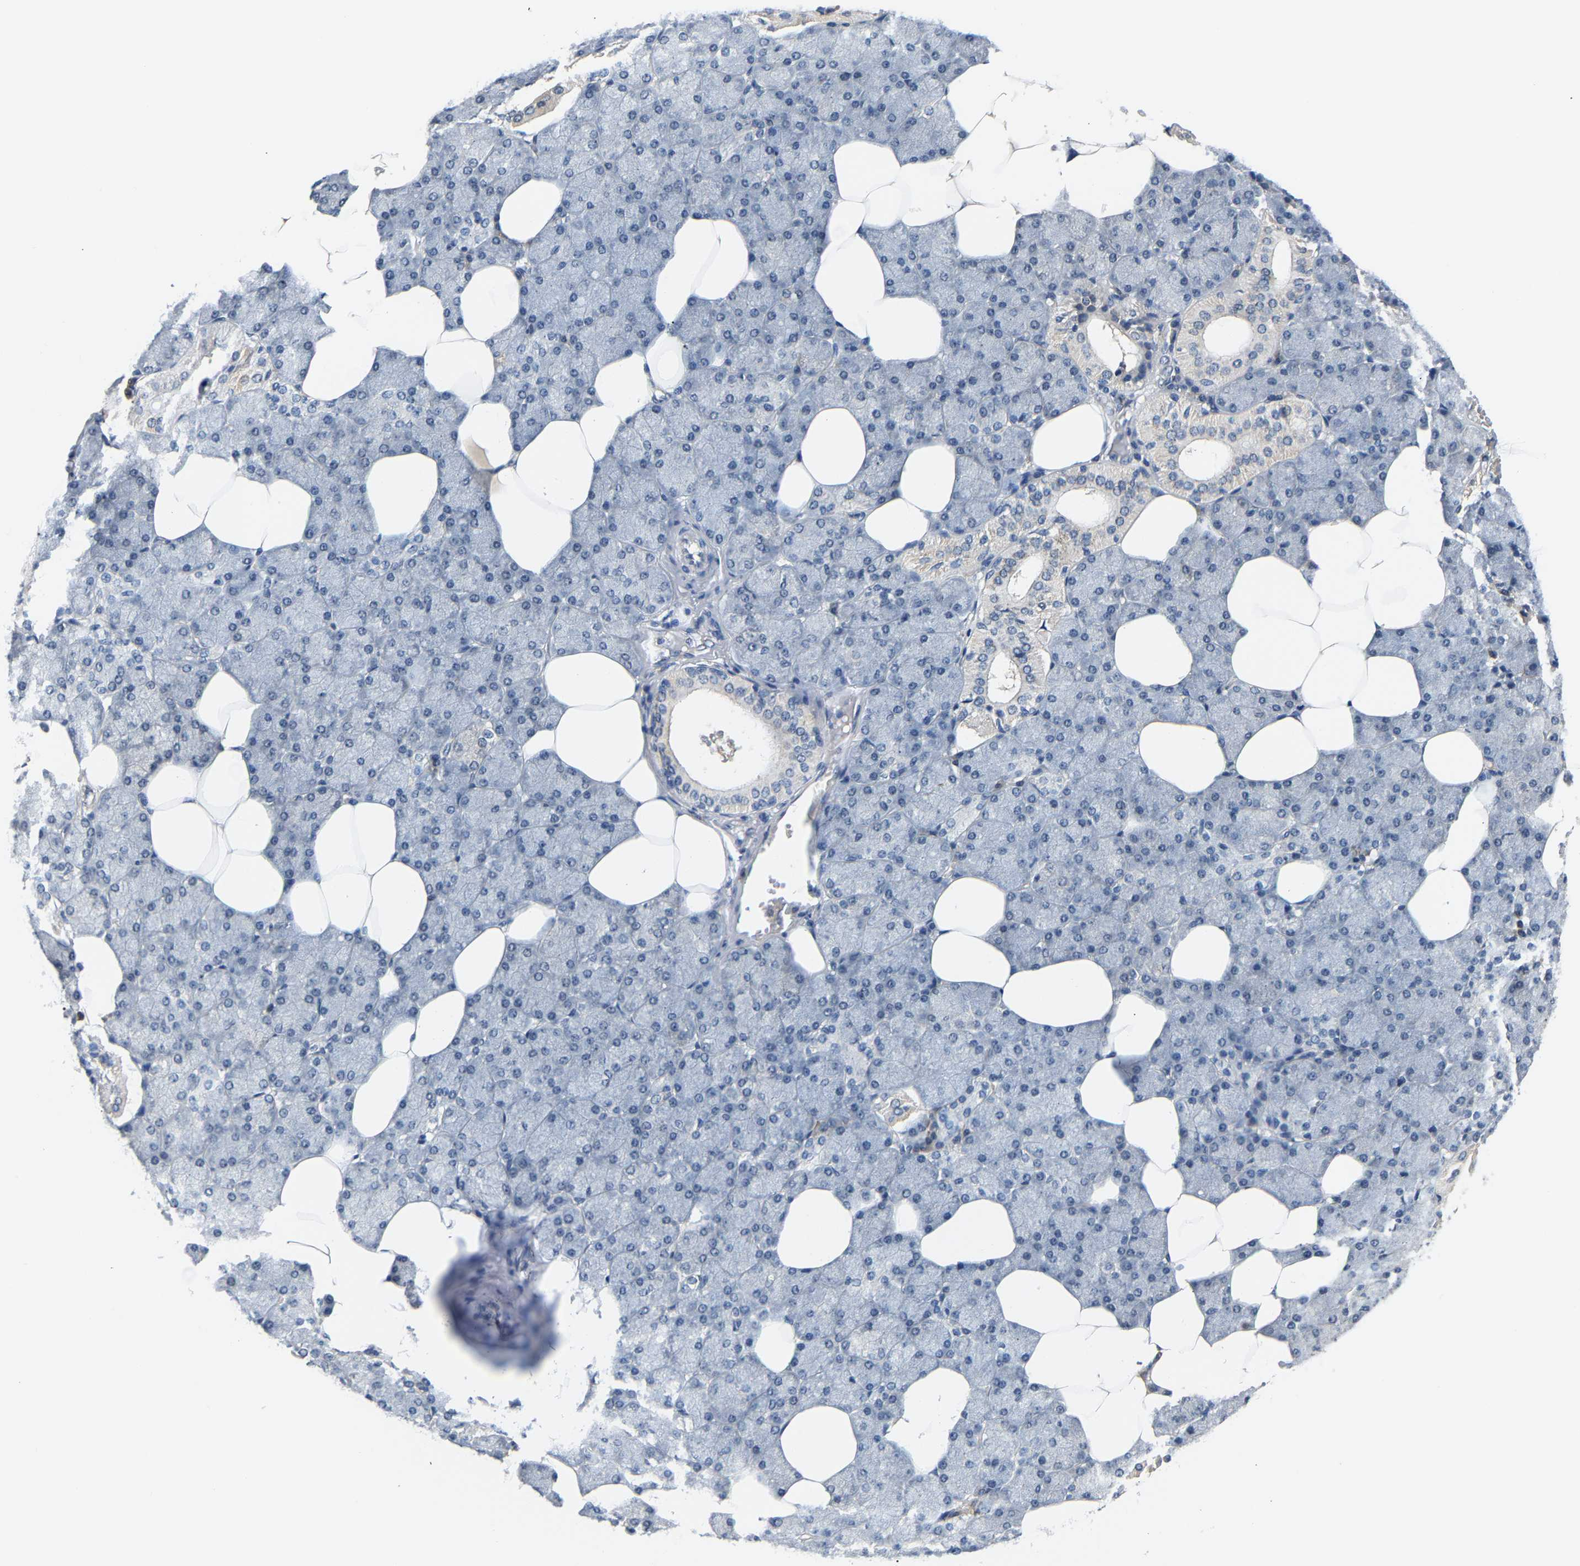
{"staining": {"intensity": "weak", "quantity": "<25%", "location": "cytoplasmic/membranous"}, "tissue": "salivary gland", "cell_type": "Glandular cells", "image_type": "normal", "snomed": [{"axis": "morphology", "description": "Normal tissue, NOS"}, {"axis": "topography", "description": "Salivary gland"}], "caption": "Glandular cells are negative for brown protein staining in unremarkable salivary gland. (DAB (3,3'-diaminobenzidine) immunohistochemistry with hematoxylin counter stain).", "gene": "ARHGEF12", "patient": {"sex": "male", "age": 62}}